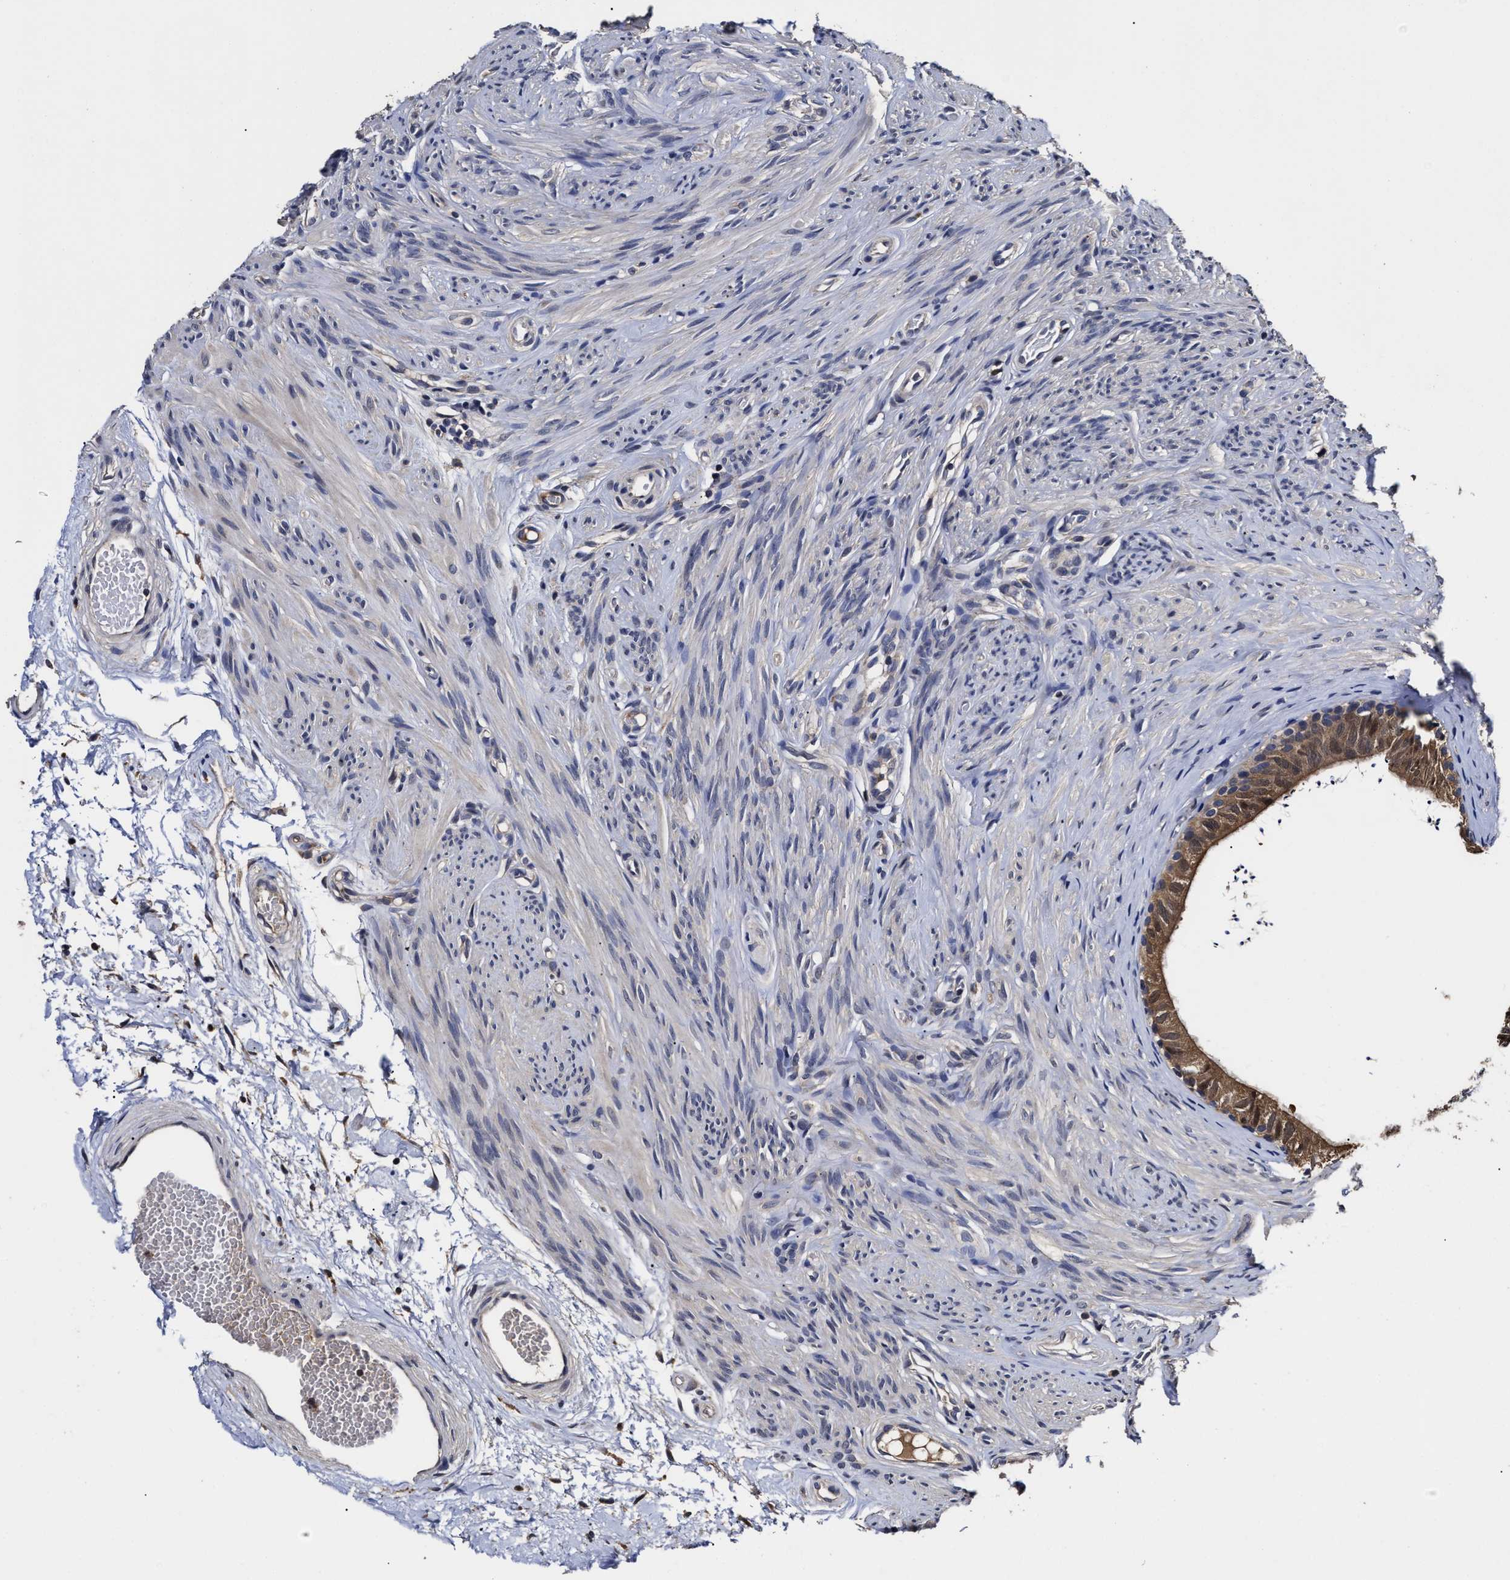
{"staining": {"intensity": "moderate", "quantity": ">75%", "location": "cytoplasmic/membranous"}, "tissue": "epididymis", "cell_type": "Glandular cells", "image_type": "normal", "snomed": [{"axis": "morphology", "description": "Normal tissue, NOS"}, {"axis": "topography", "description": "Epididymis"}], "caption": "Immunohistochemical staining of benign human epididymis displays medium levels of moderate cytoplasmic/membranous expression in approximately >75% of glandular cells. (DAB IHC, brown staining for protein, blue staining for nuclei).", "gene": "SOCS5", "patient": {"sex": "male", "age": 56}}